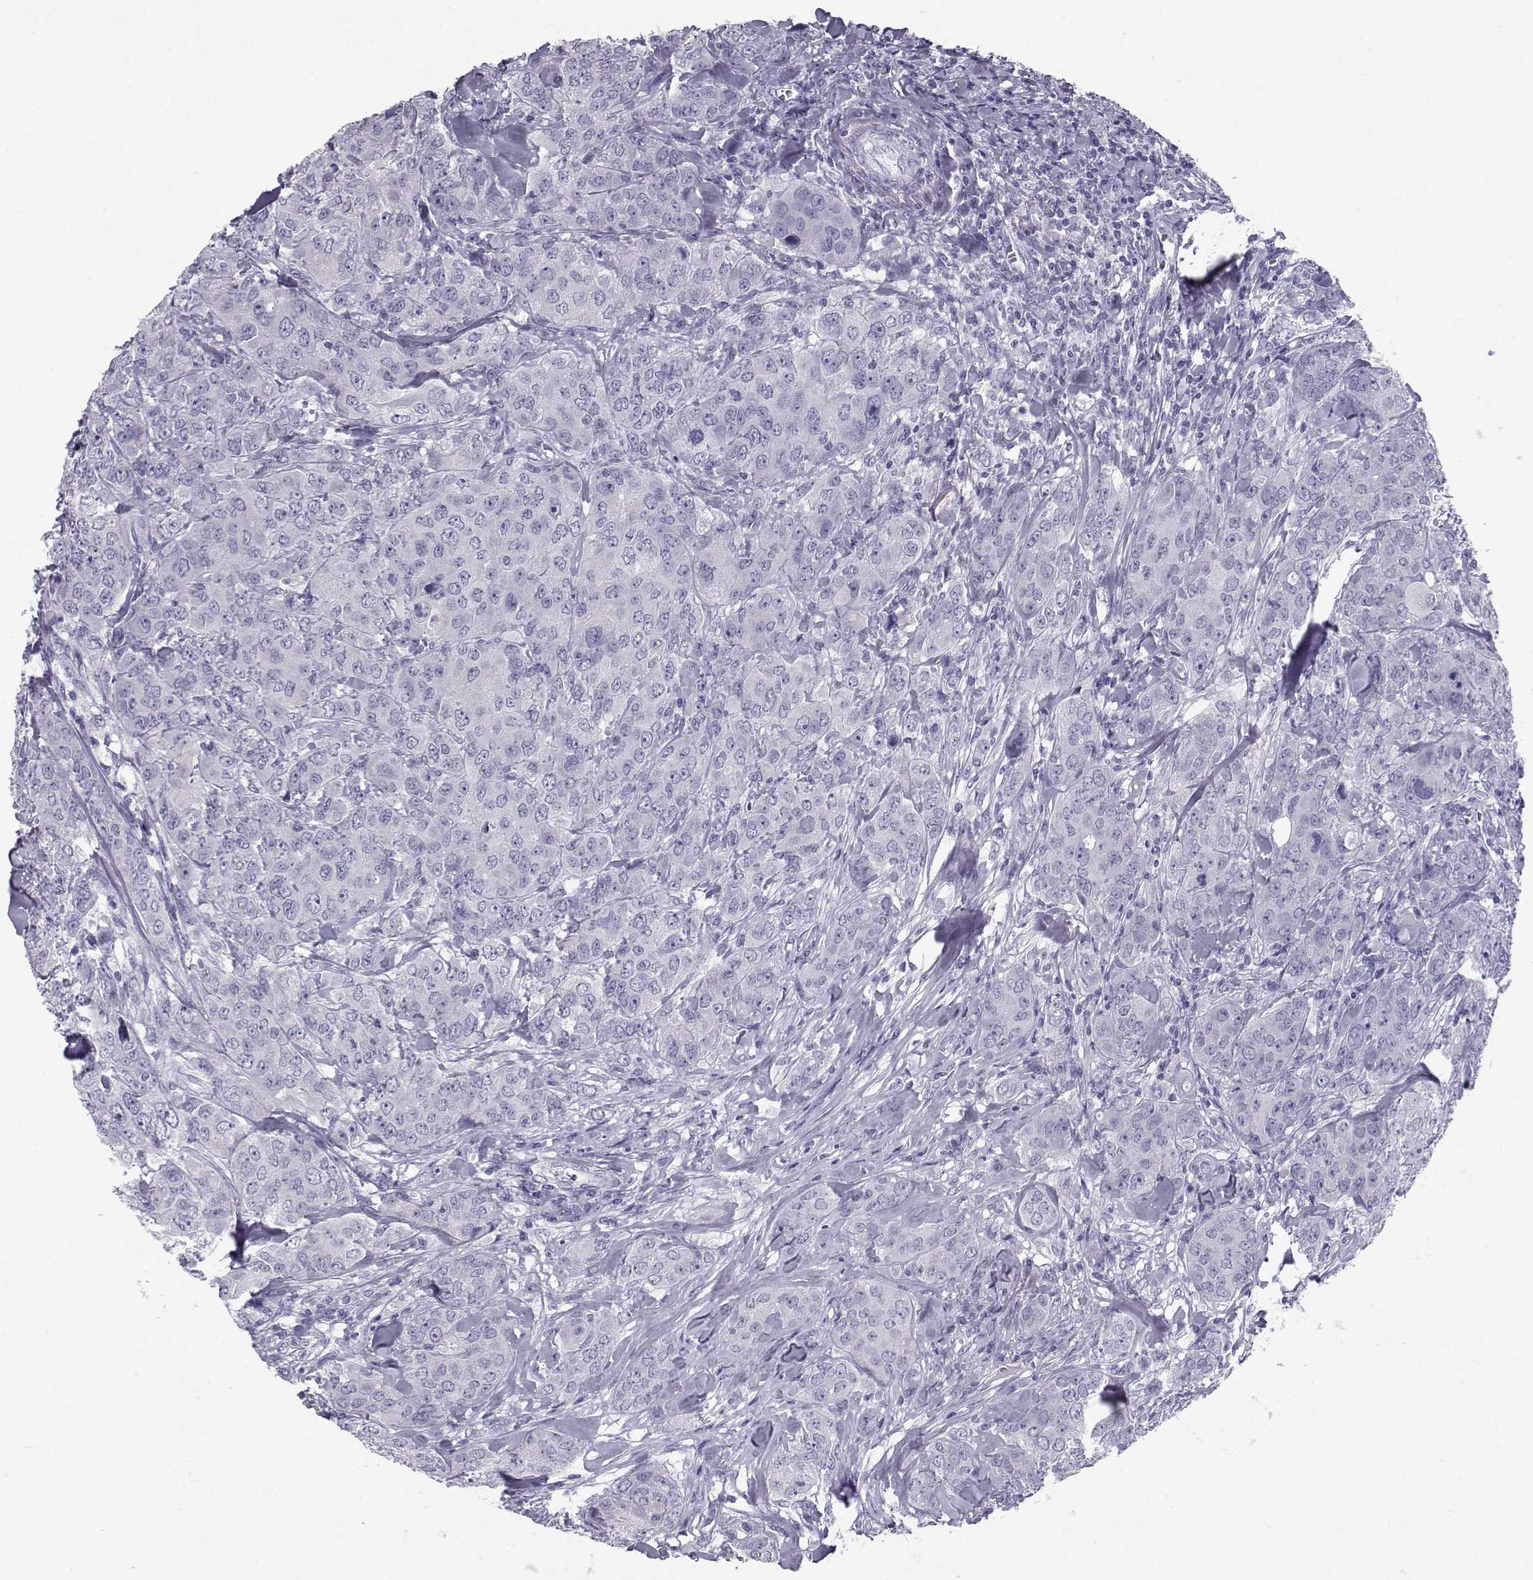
{"staining": {"intensity": "negative", "quantity": "none", "location": "none"}, "tissue": "breast cancer", "cell_type": "Tumor cells", "image_type": "cancer", "snomed": [{"axis": "morphology", "description": "Duct carcinoma"}, {"axis": "topography", "description": "Breast"}], "caption": "Tumor cells show no significant positivity in breast infiltrating ductal carcinoma. (DAB IHC visualized using brightfield microscopy, high magnification).", "gene": "PCSK1N", "patient": {"sex": "female", "age": 43}}